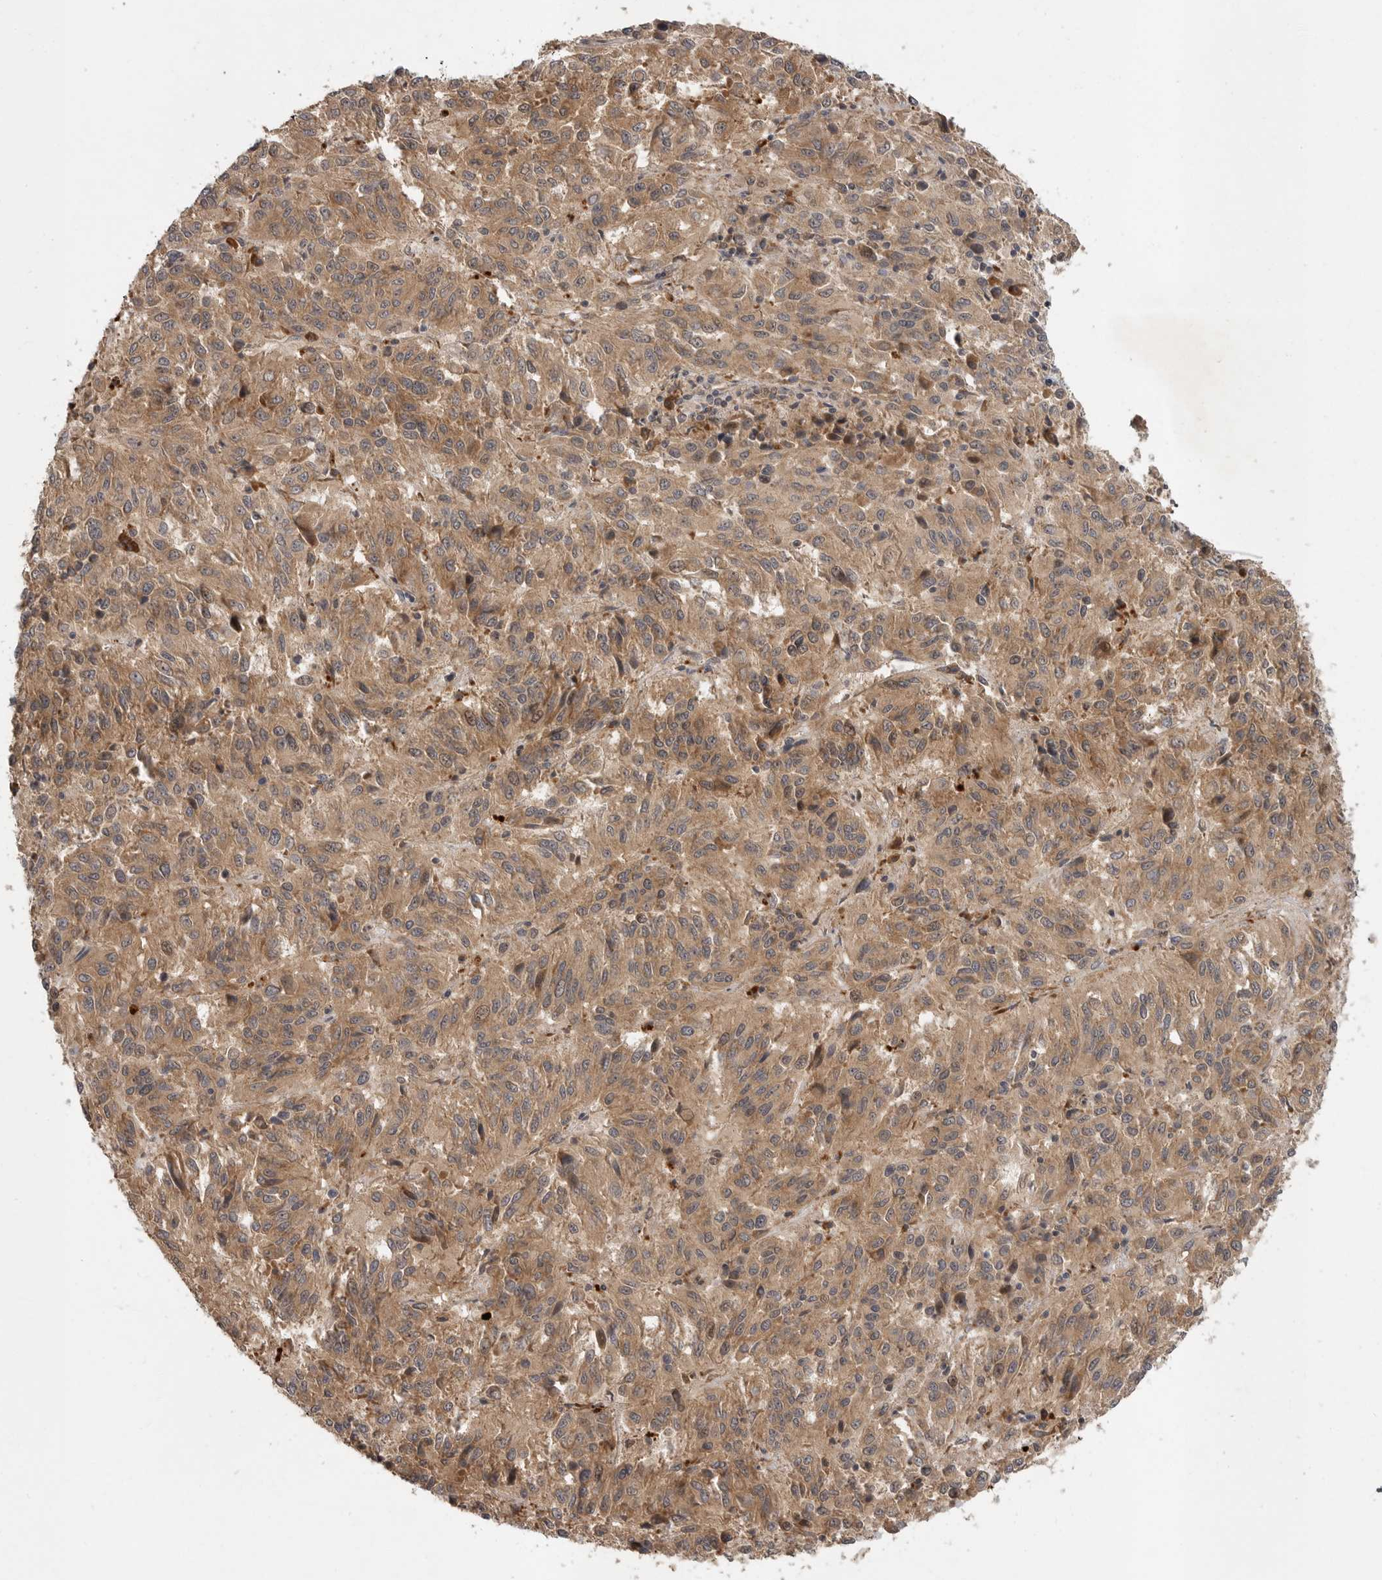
{"staining": {"intensity": "moderate", "quantity": ">75%", "location": "cytoplasmic/membranous"}, "tissue": "melanoma", "cell_type": "Tumor cells", "image_type": "cancer", "snomed": [{"axis": "morphology", "description": "Malignant melanoma, Metastatic site"}, {"axis": "topography", "description": "Lung"}], "caption": "Immunohistochemical staining of malignant melanoma (metastatic site) shows medium levels of moderate cytoplasmic/membranous protein staining in about >75% of tumor cells. The staining was performed using DAB (3,3'-diaminobenzidine) to visualize the protein expression in brown, while the nuclei were stained in blue with hematoxylin (Magnification: 20x).", "gene": "OSBPL9", "patient": {"sex": "male", "age": 64}}